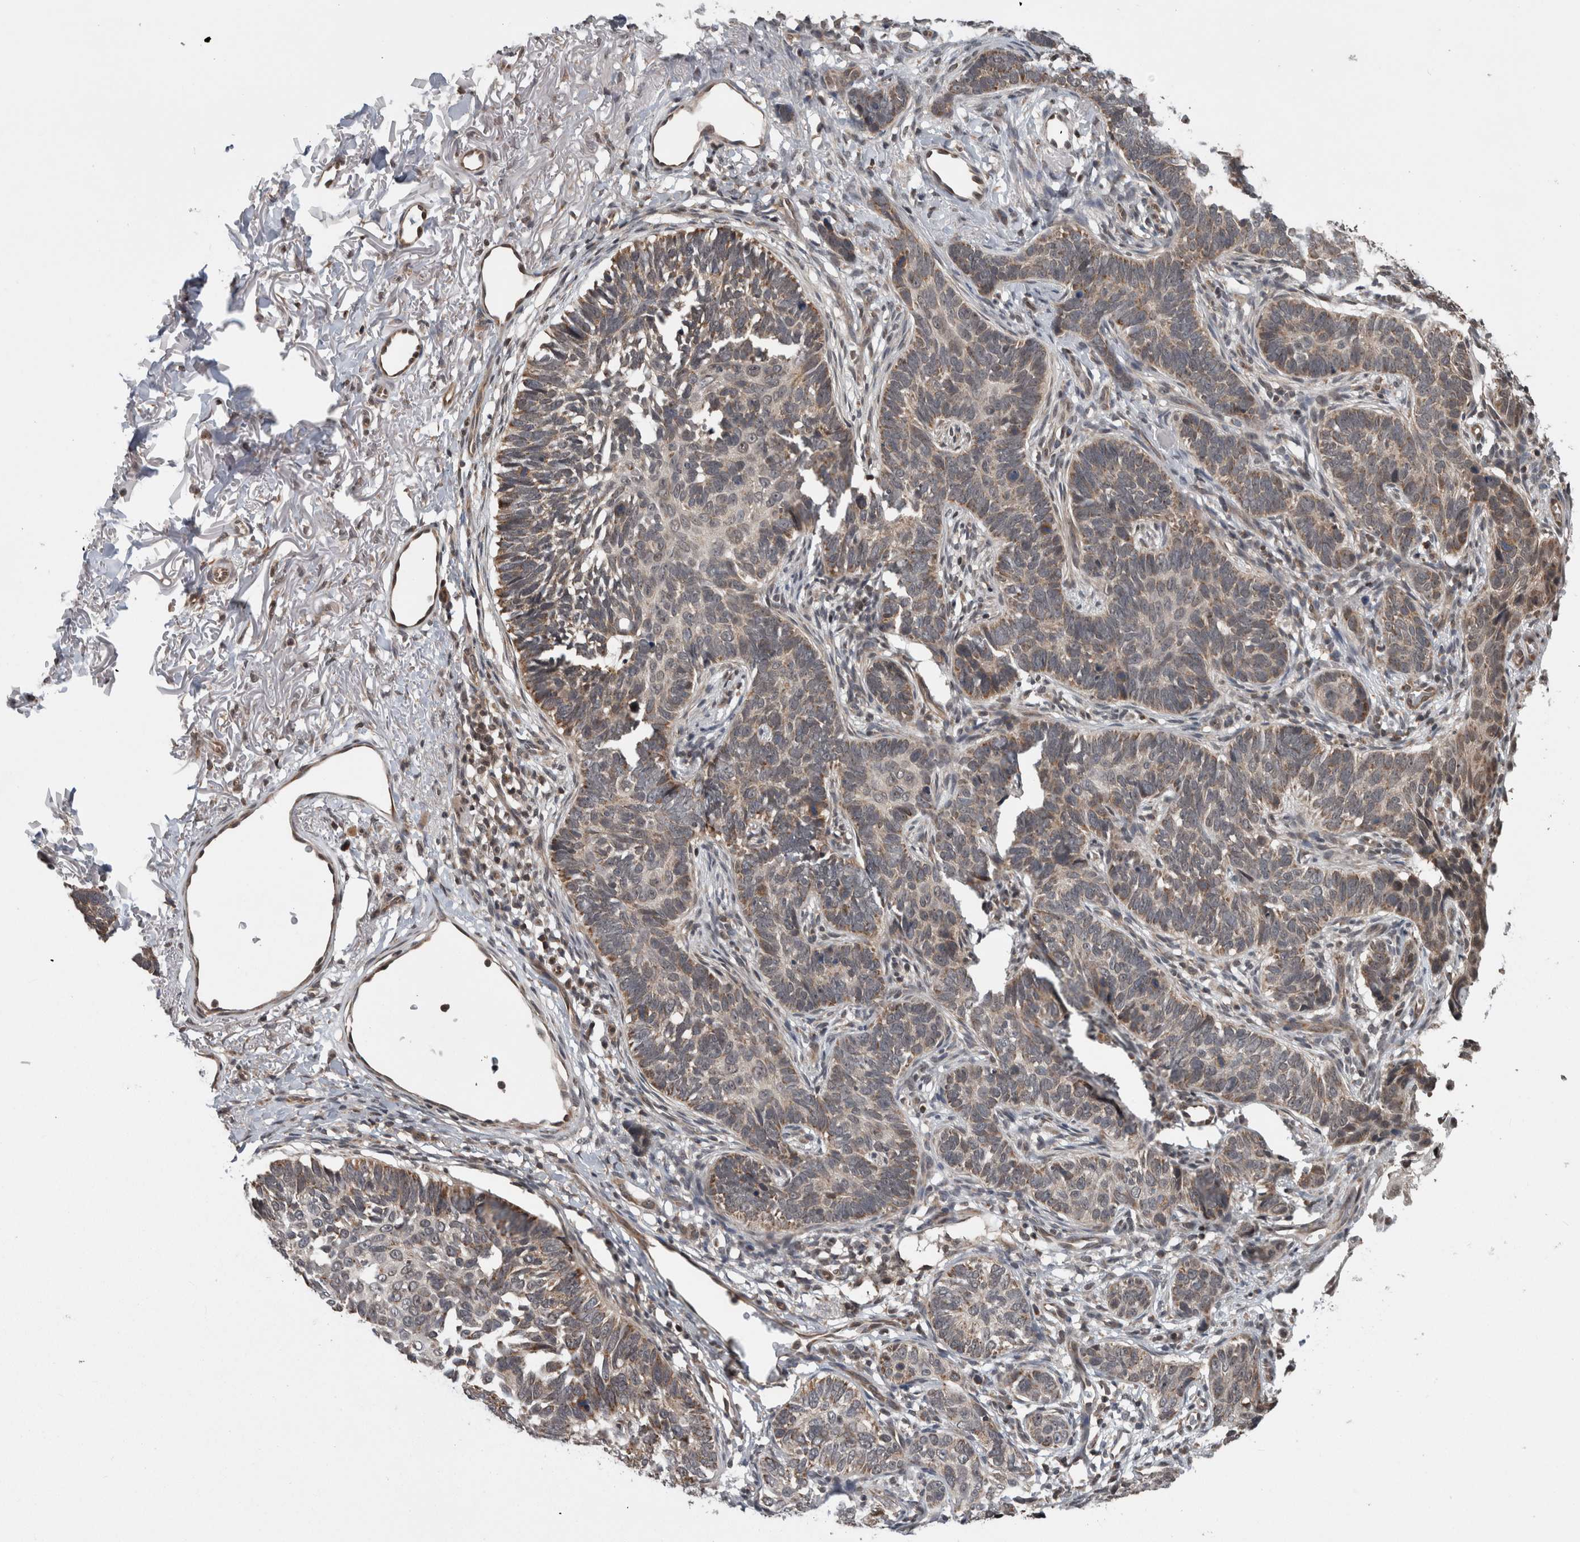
{"staining": {"intensity": "weak", "quantity": ">75%", "location": "cytoplasmic/membranous"}, "tissue": "skin cancer", "cell_type": "Tumor cells", "image_type": "cancer", "snomed": [{"axis": "morphology", "description": "Normal tissue, NOS"}, {"axis": "morphology", "description": "Basal cell carcinoma"}, {"axis": "topography", "description": "Skin"}], "caption": "Basal cell carcinoma (skin) was stained to show a protein in brown. There is low levels of weak cytoplasmic/membranous expression in approximately >75% of tumor cells.", "gene": "ENY2", "patient": {"sex": "male", "age": 77}}